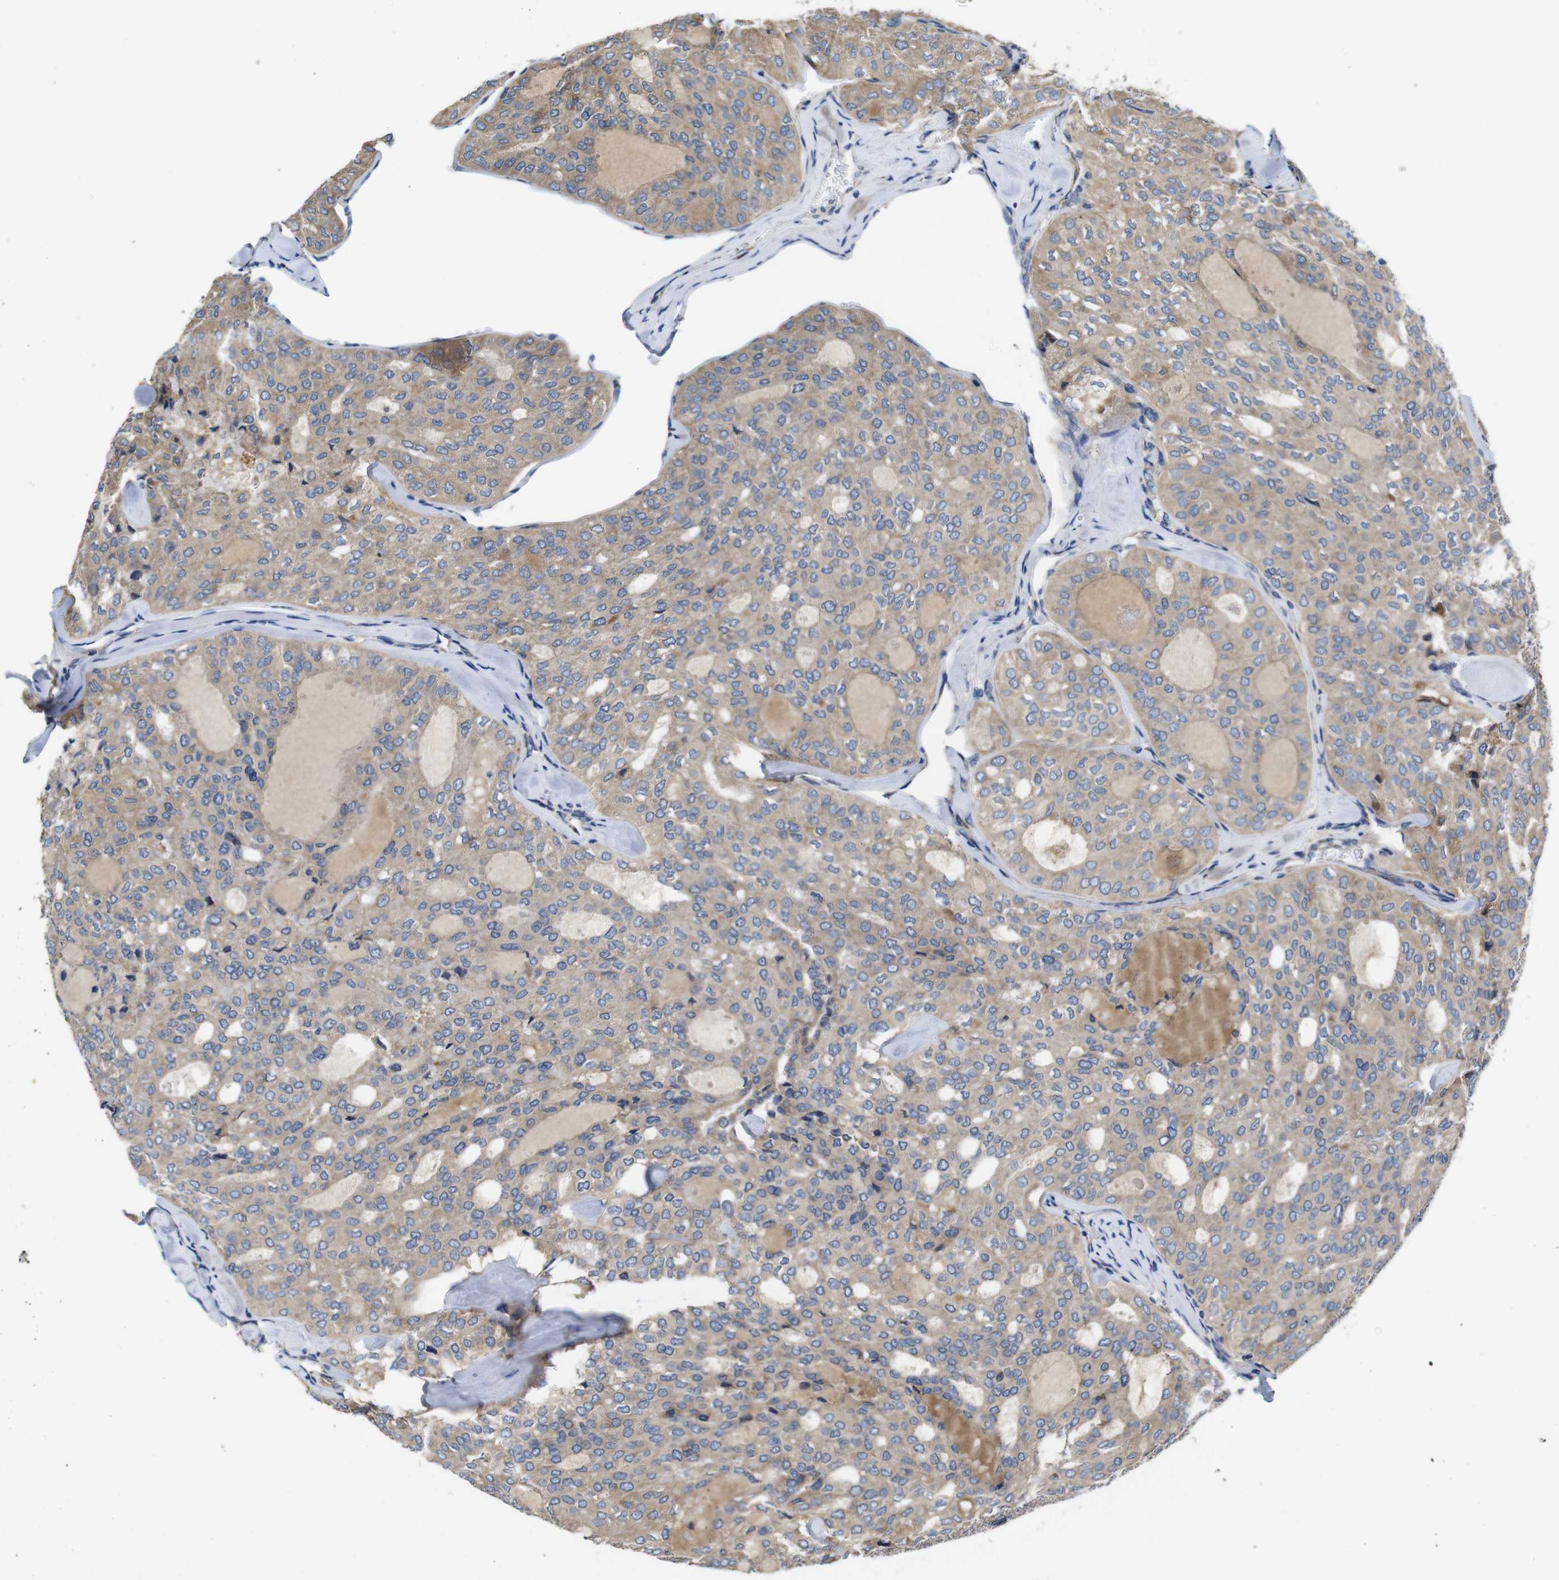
{"staining": {"intensity": "weak", "quantity": ">75%", "location": "cytoplasmic/membranous"}, "tissue": "thyroid cancer", "cell_type": "Tumor cells", "image_type": "cancer", "snomed": [{"axis": "morphology", "description": "Follicular adenoma carcinoma, NOS"}, {"axis": "topography", "description": "Thyroid gland"}], "caption": "DAB (3,3'-diaminobenzidine) immunohistochemical staining of human follicular adenoma carcinoma (thyroid) shows weak cytoplasmic/membranous protein staining in approximately >75% of tumor cells.", "gene": "MARCHF7", "patient": {"sex": "male", "age": 75}}